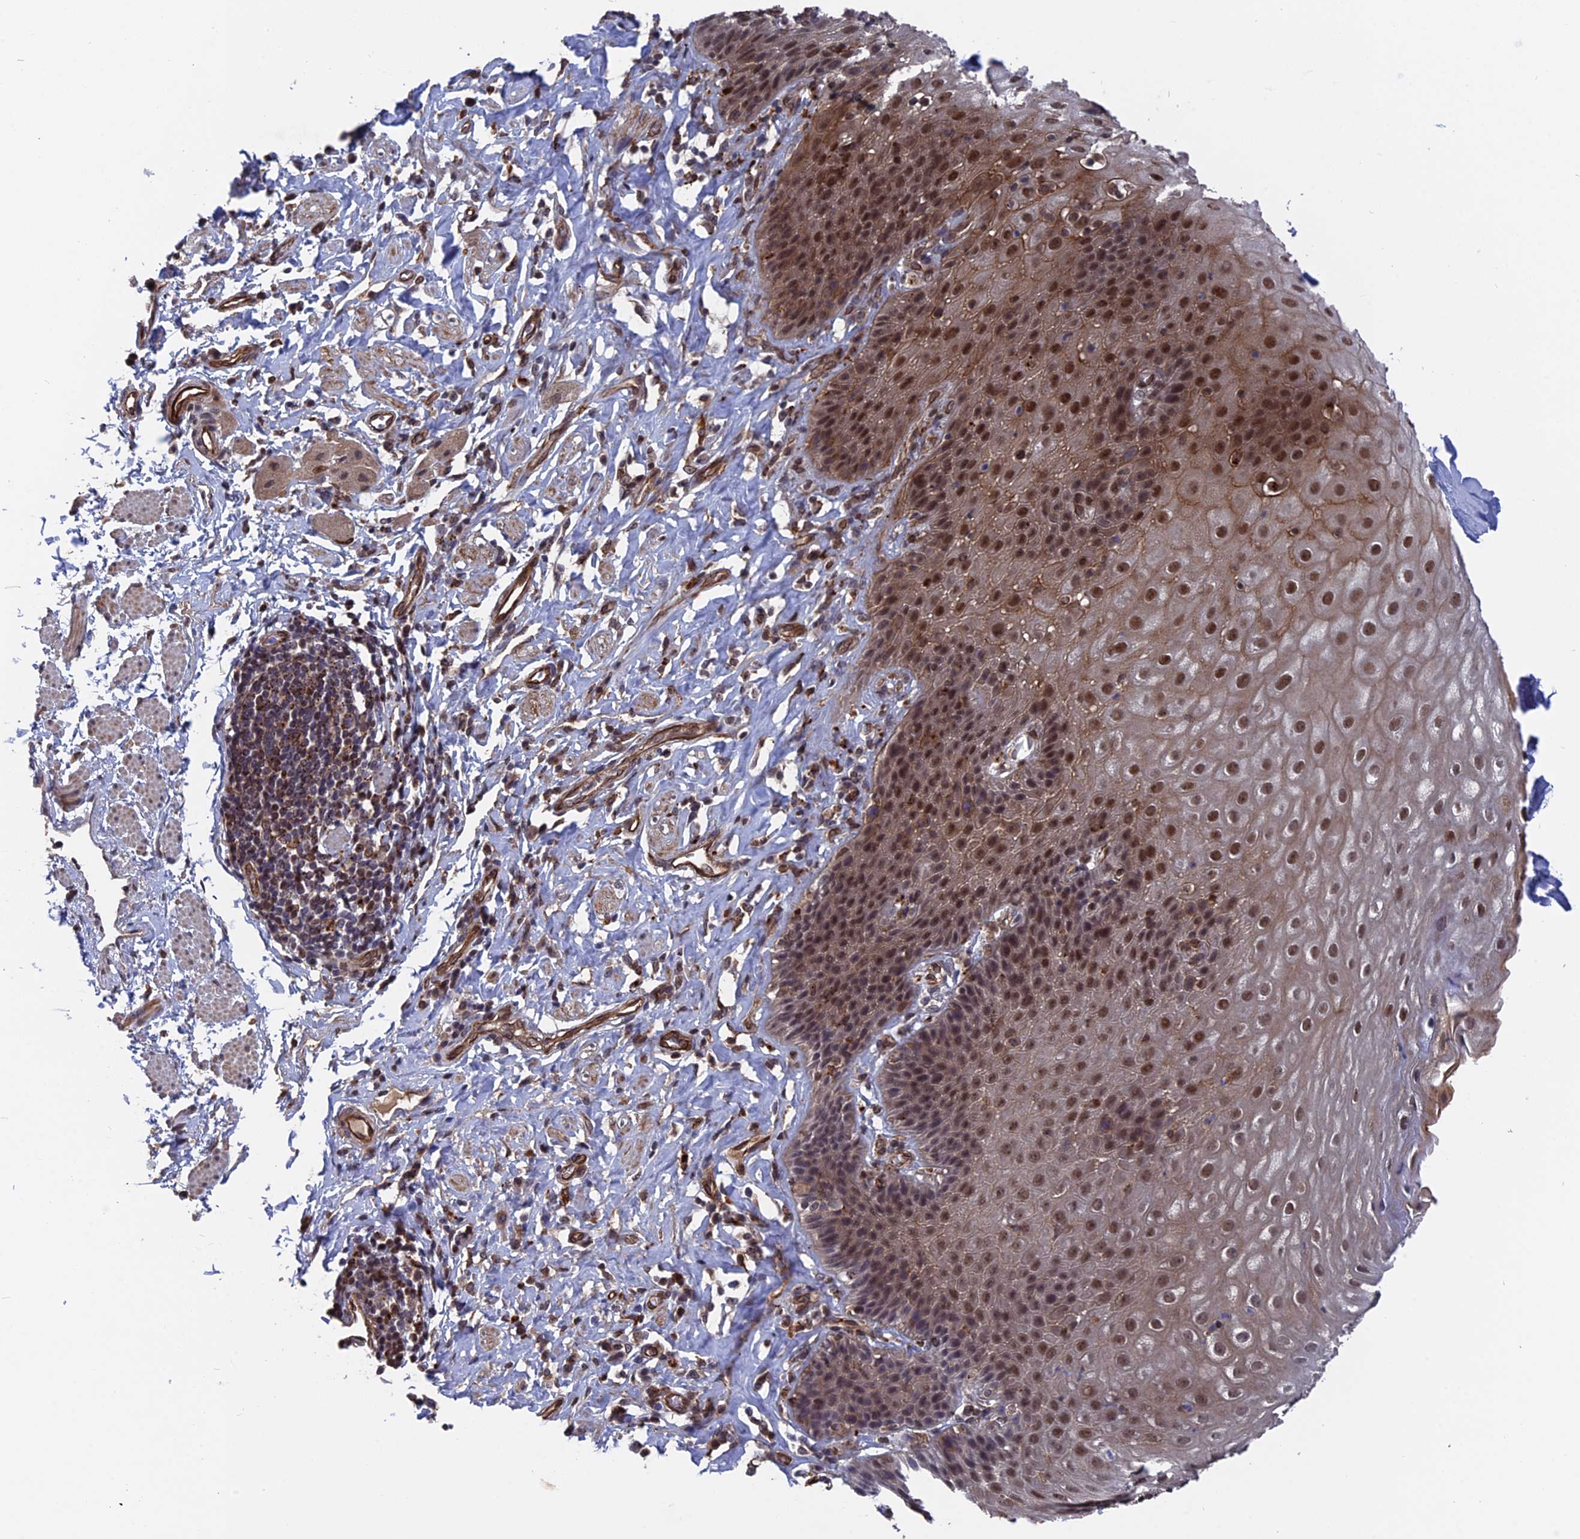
{"staining": {"intensity": "moderate", "quantity": ">75%", "location": "cytoplasmic/membranous,nuclear"}, "tissue": "esophagus", "cell_type": "Squamous epithelial cells", "image_type": "normal", "snomed": [{"axis": "morphology", "description": "Normal tissue, NOS"}, {"axis": "topography", "description": "Esophagus"}], "caption": "Protein staining of normal esophagus reveals moderate cytoplasmic/membranous,nuclear positivity in about >75% of squamous epithelial cells.", "gene": "NOSIP", "patient": {"sex": "female", "age": 61}}